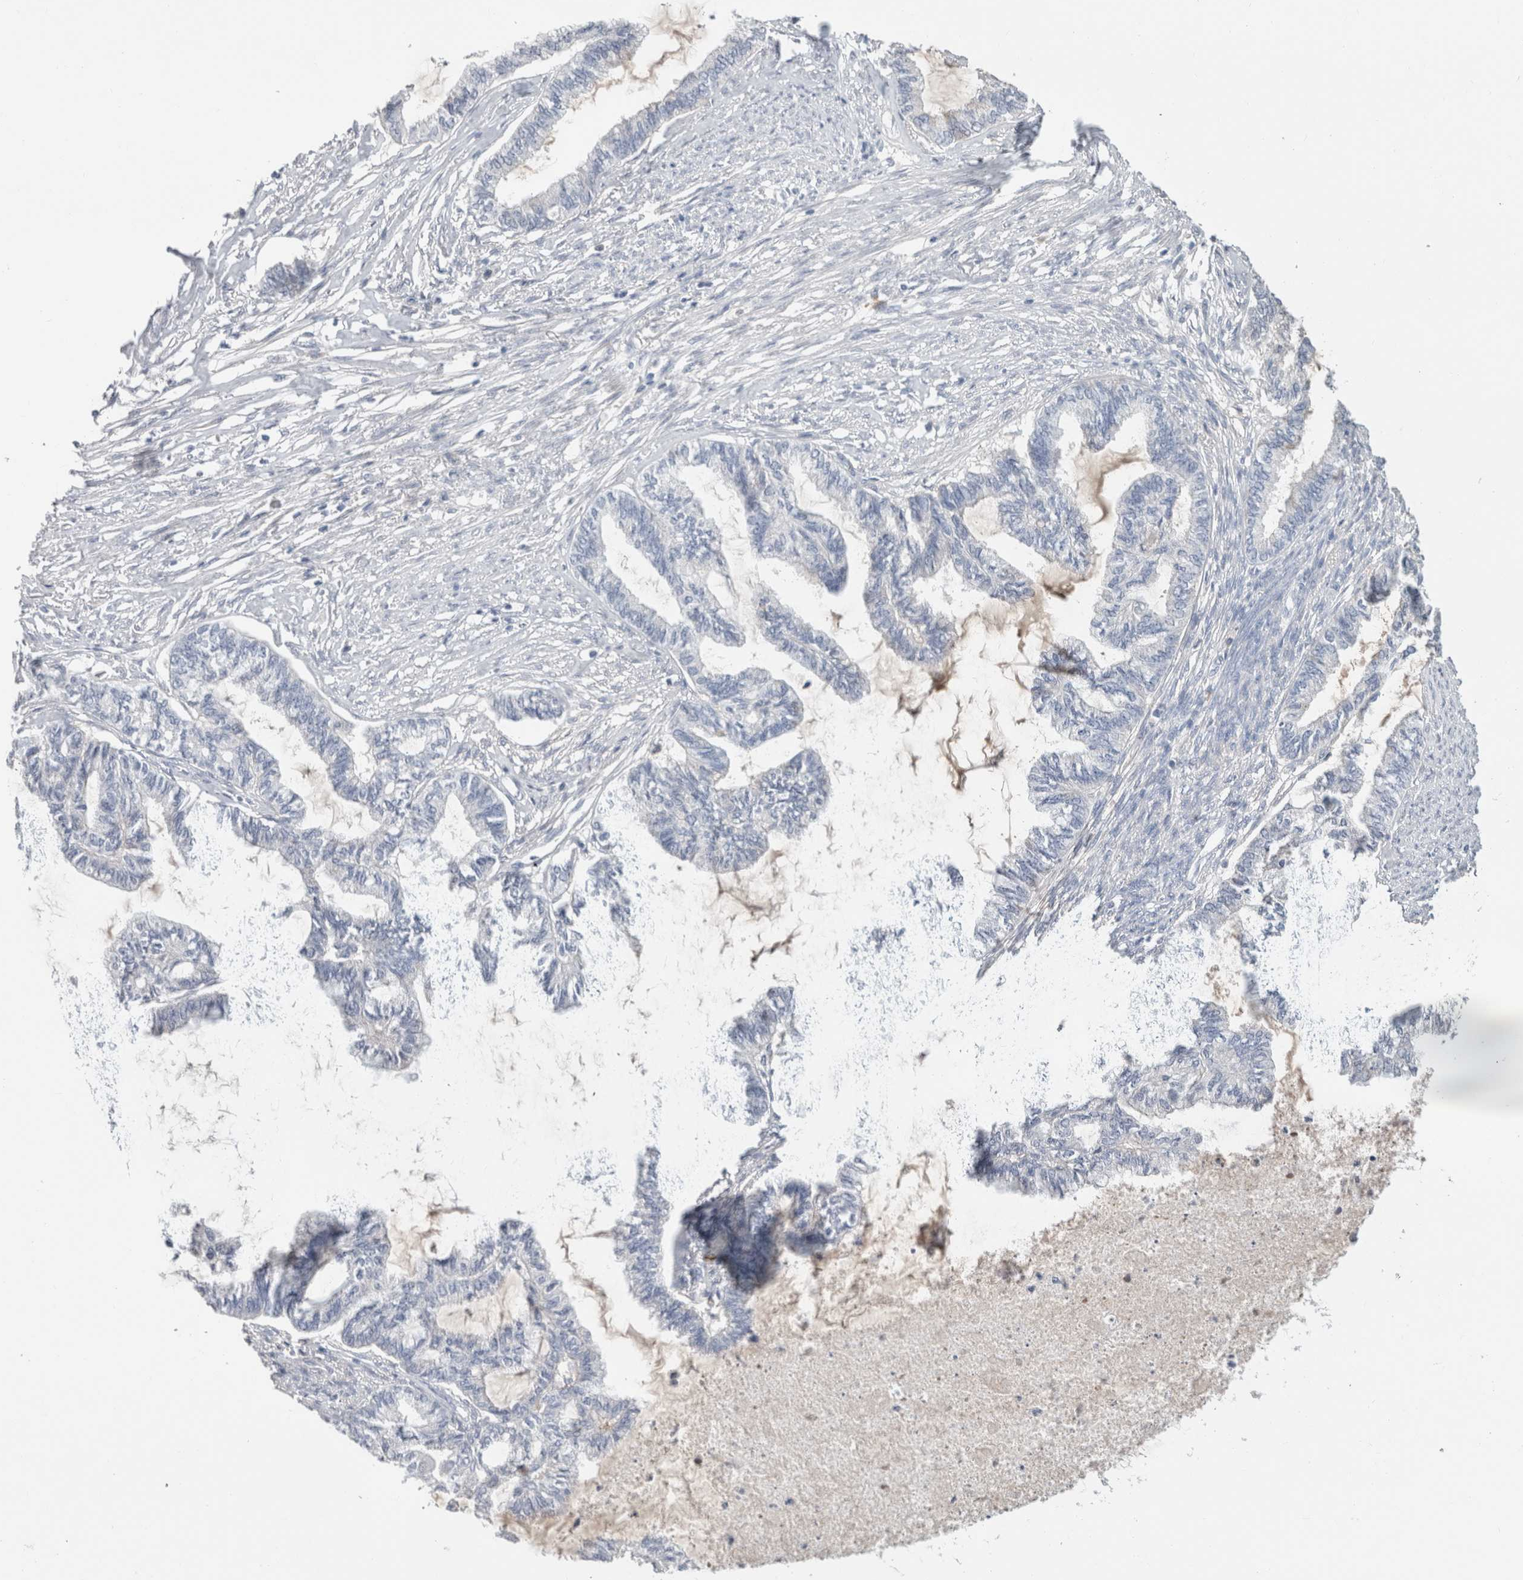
{"staining": {"intensity": "negative", "quantity": "none", "location": "none"}, "tissue": "endometrial cancer", "cell_type": "Tumor cells", "image_type": "cancer", "snomed": [{"axis": "morphology", "description": "Adenocarcinoma, NOS"}, {"axis": "topography", "description": "Endometrium"}], "caption": "Tumor cells are negative for protein expression in human adenocarcinoma (endometrial). Brightfield microscopy of immunohistochemistry (IHC) stained with DAB (3,3'-diaminobenzidine) (brown) and hematoxylin (blue), captured at high magnification.", "gene": "SCGB1A1", "patient": {"sex": "female", "age": 86}}